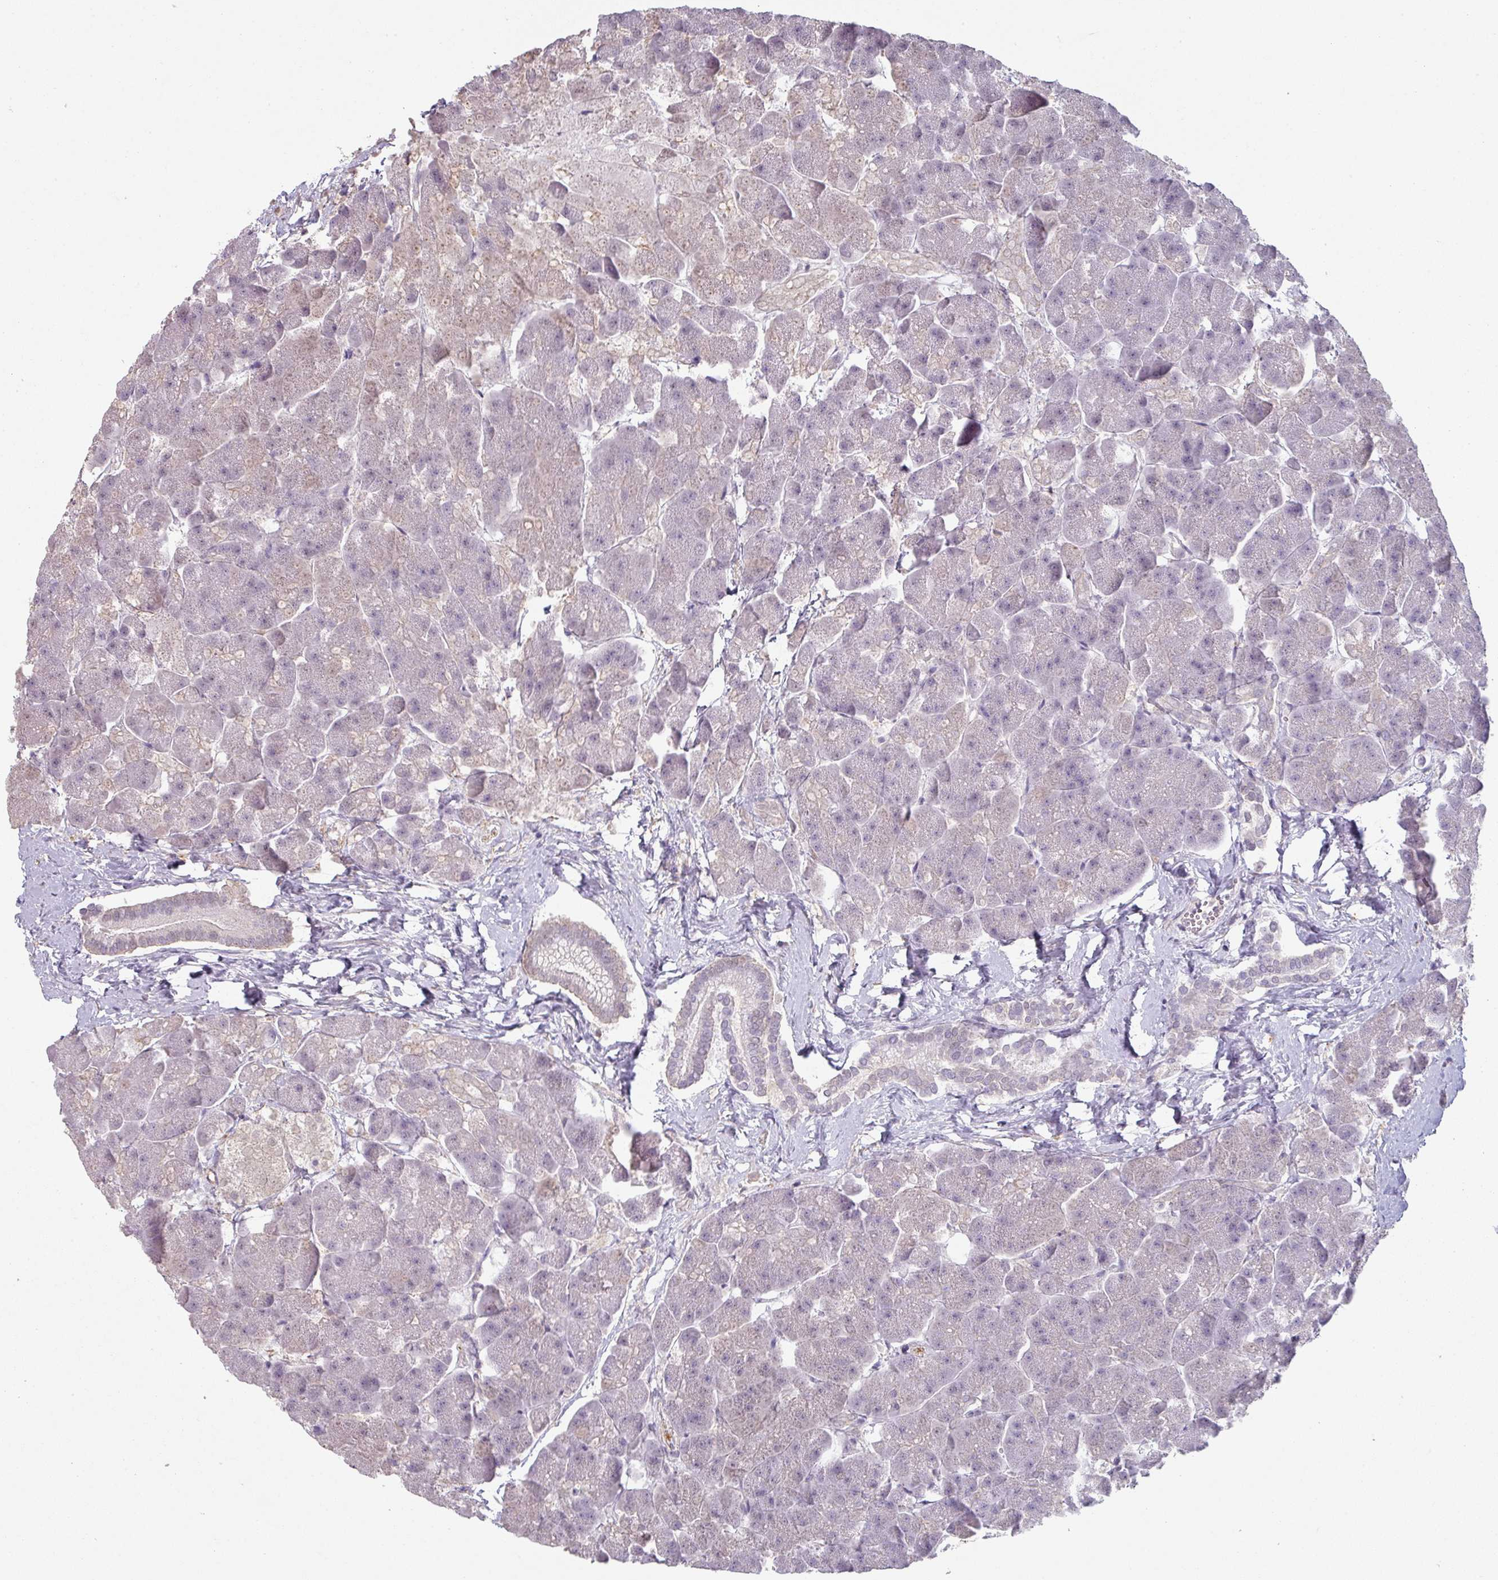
{"staining": {"intensity": "weak", "quantity": "25%-75%", "location": "cytoplasmic/membranous"}, "tissue": "pancreas", "cell_type": "Exocrine glandular cells", "image_type": "normal", "snomed": [{"axis": "morphology", "description": "Normal tissue, NOS"}, {"axis": "topography", "description": "Pancreas"}, {"axis": "topography", "description": "Peripheral nerve tissue"}], "caption": "DAB (3,3'-diaminobenzidine) immunohistochemical staining of unremarkable human pancreas displays weak cytoplasmic/membranous protein expression in approximately 25%-75% of exocrine glandular cells.", "gene": "MAGEC3", "patient": {"sex": "male", "age": 54}}